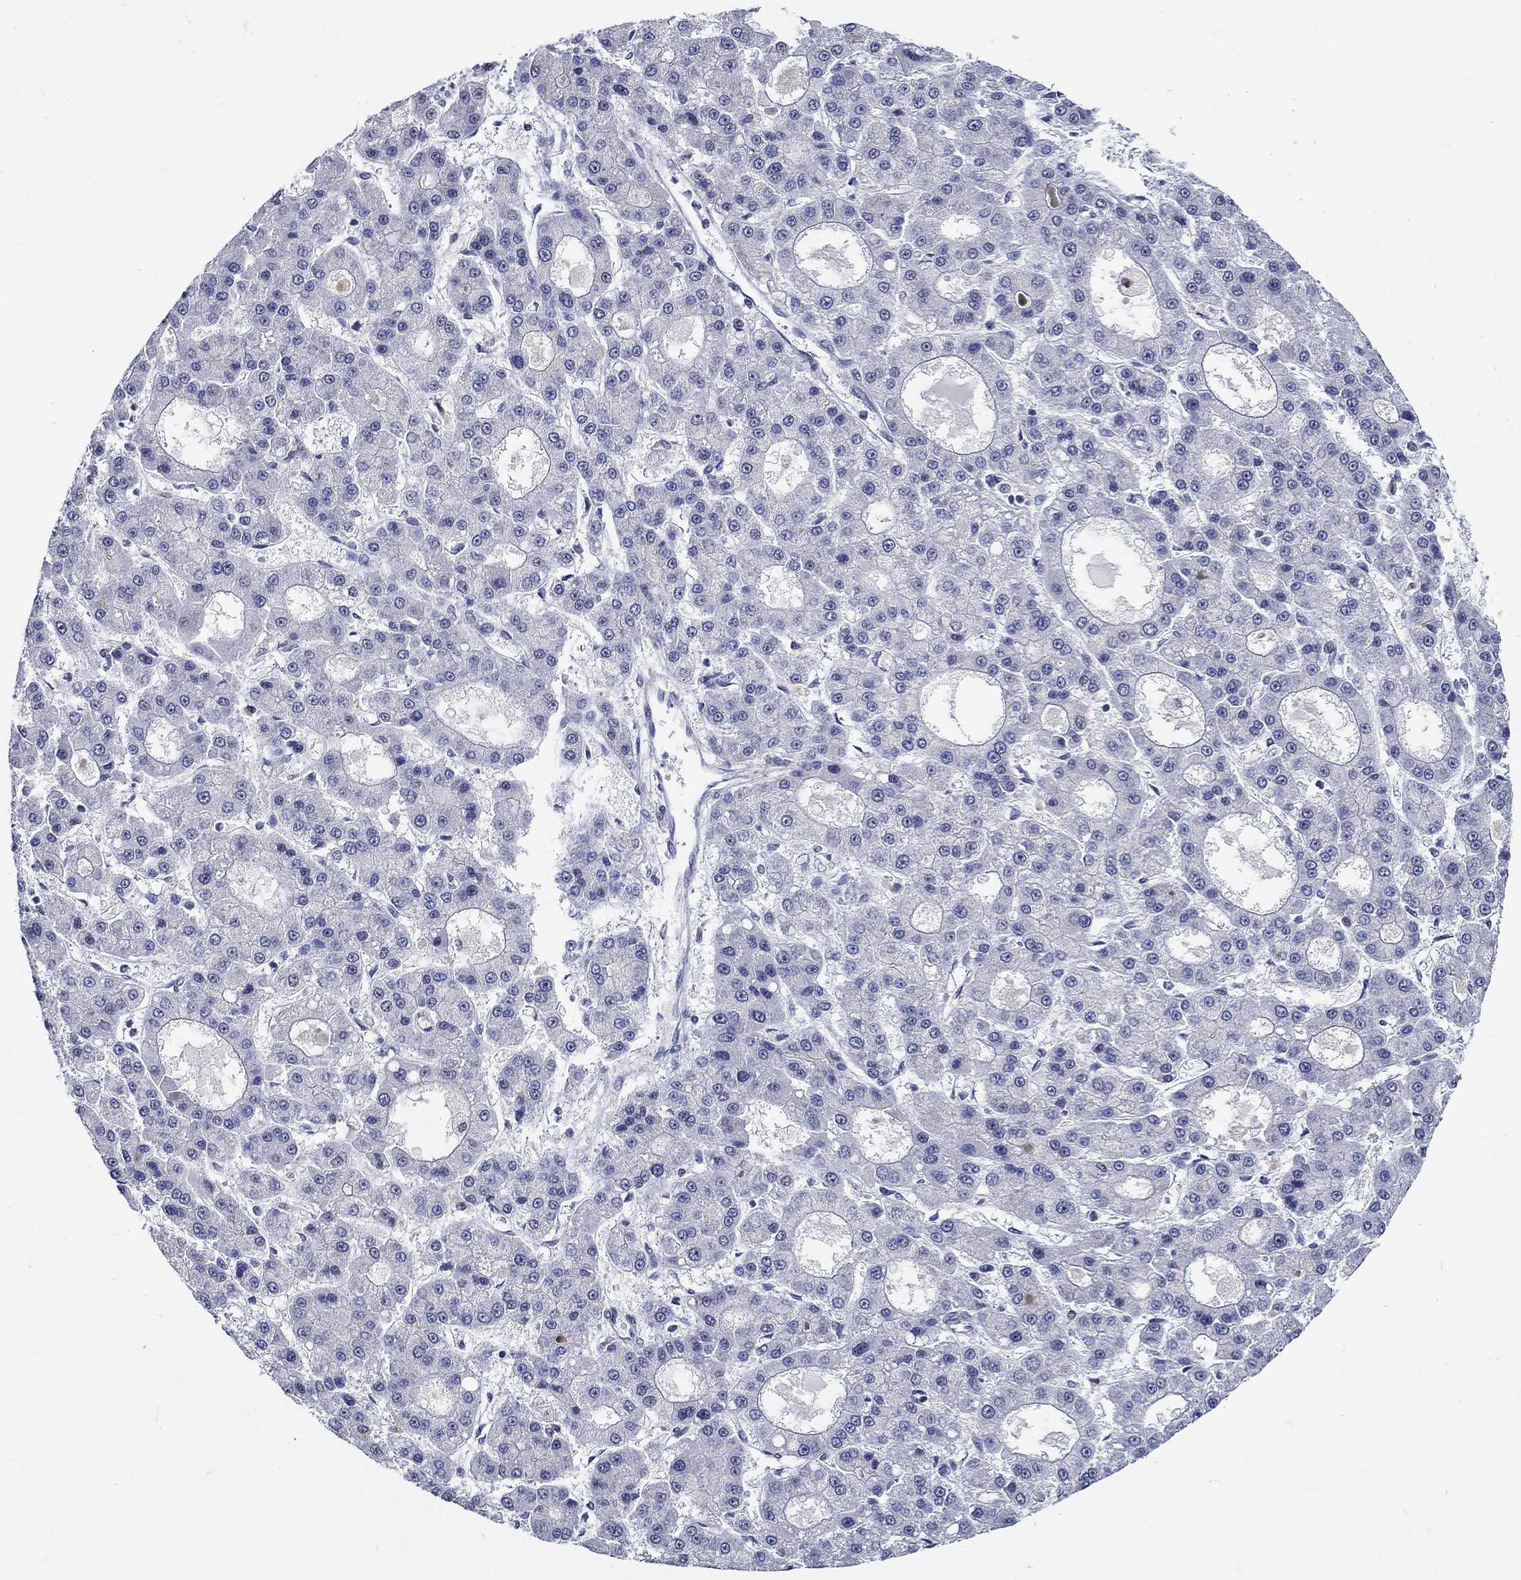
{"staining": {"intensity": "negative", "quantity": "none", "location": "none"}, "tissue": "liver cancer", "cell_type": "Tumor cells", "image_type": "cancer", "snomed": [{"axis": "morphology", "description": "Carcinoma, Hepatocellular, NOS"}, {"axis": "topography", "description": "Liver"}], "caption": "An immunohistochemistry (IHC) image of liver cancer (hepatocellular carcinoma) is shown. There is no staining in tumor cells of liver cancer (hepatocellular carcinoma). The staining is performed using DAB (3,3'-diaminobenzidine) brown chromogen with nuclei counter-stained in using hematoxylin.", "gene": "PDE1B", "patient": {"sex": "male", "age": 70}}